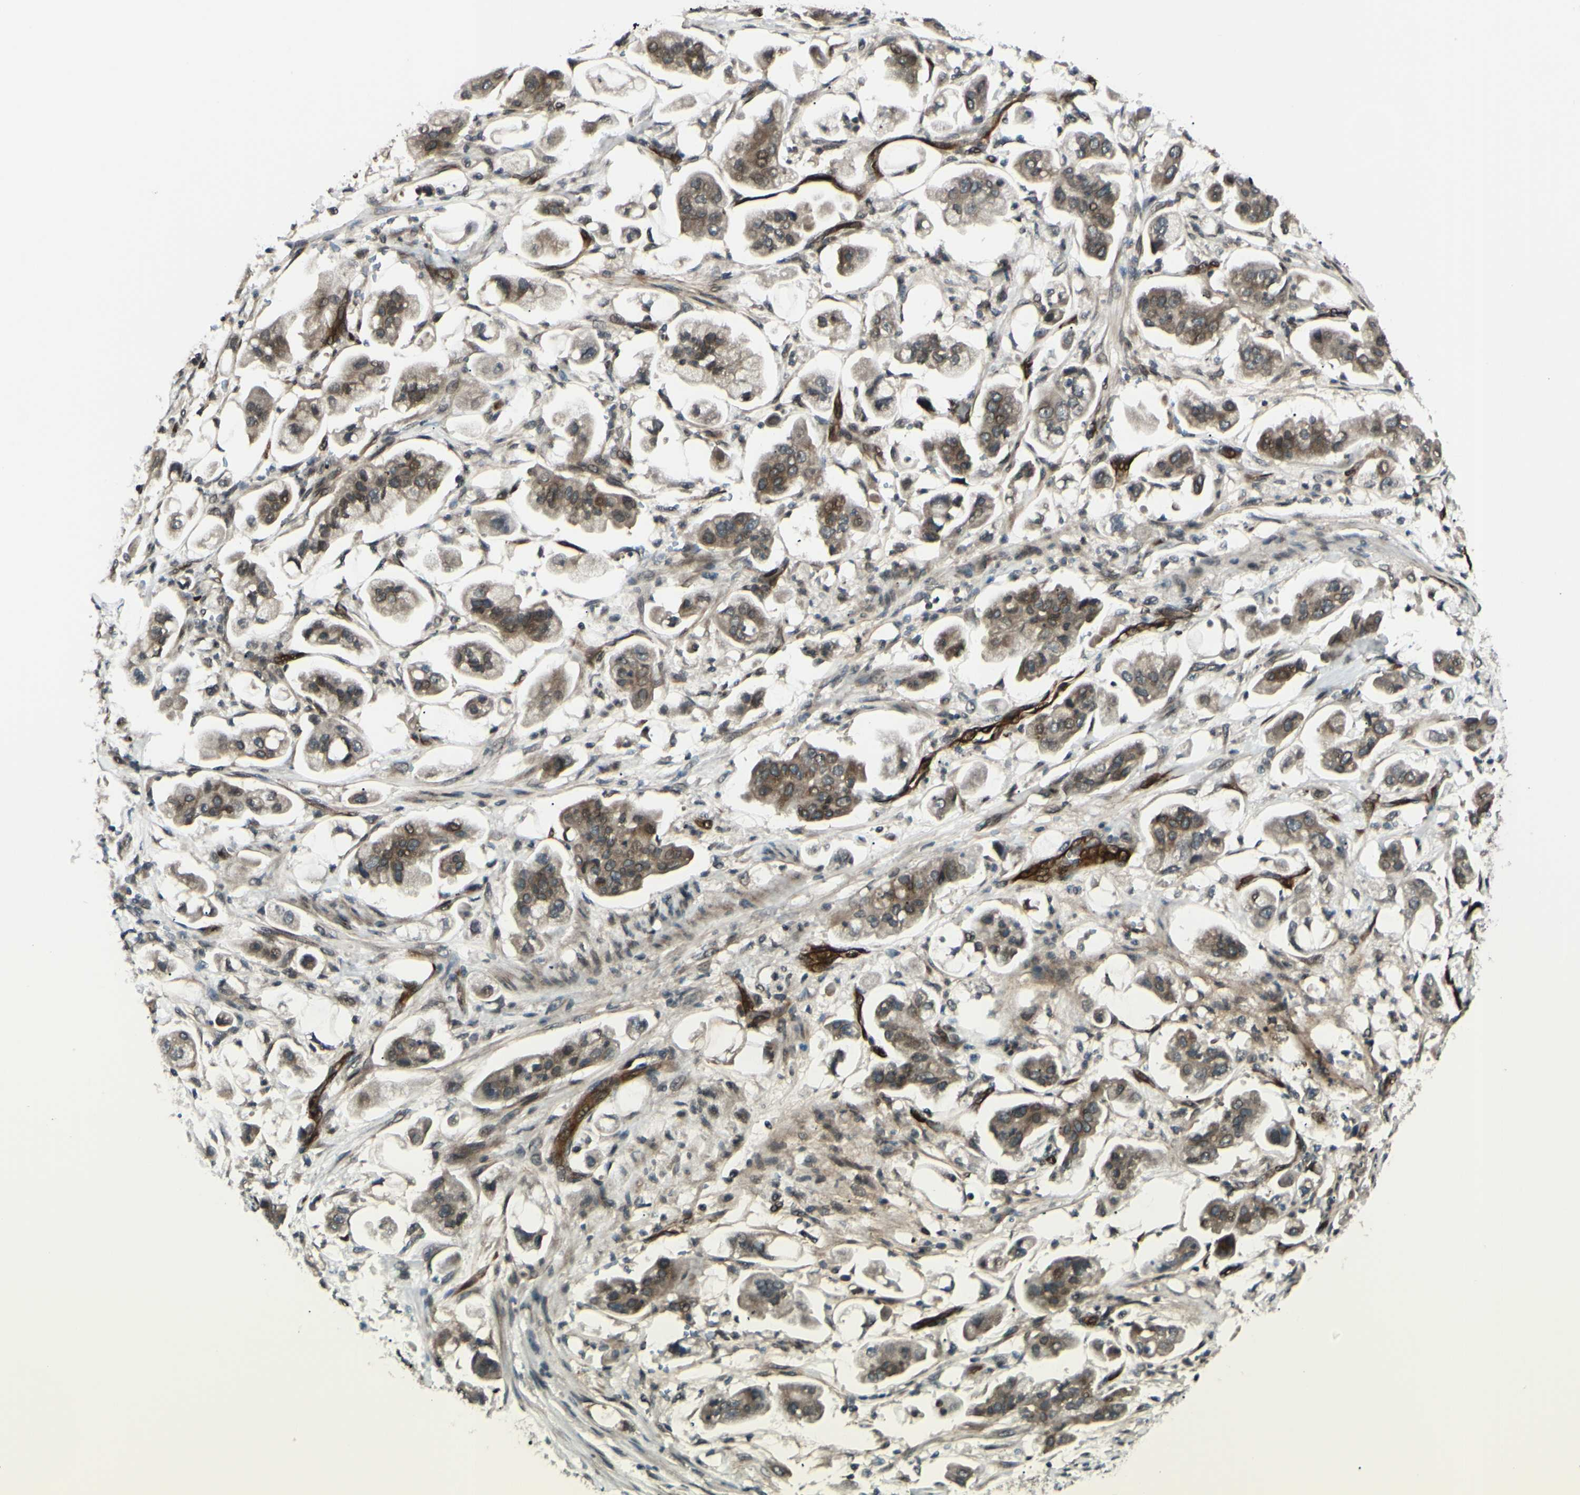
{"staining": {"intensity": "weak", "quantity": ">75%", "location": "cytoplasmic/membranous,nuclear"}, "tissue": "stomach cancer", "cell_type": "Tumor cells", "image_type": "cancer", "snomed": [{"axis": "morphology", "description": "Adenocarcinoma, NOS"}, {"axis": "topography", "description": "Stomach"}], "caption": "Protein expression analysis of human adenocarcinoma (stomach) reveals weak cytoplasmic/membranous and nuclear staining in about >75% of tumor cells.", "gene": "MLF2", "patient": {"sex": "male", "age": 62}}